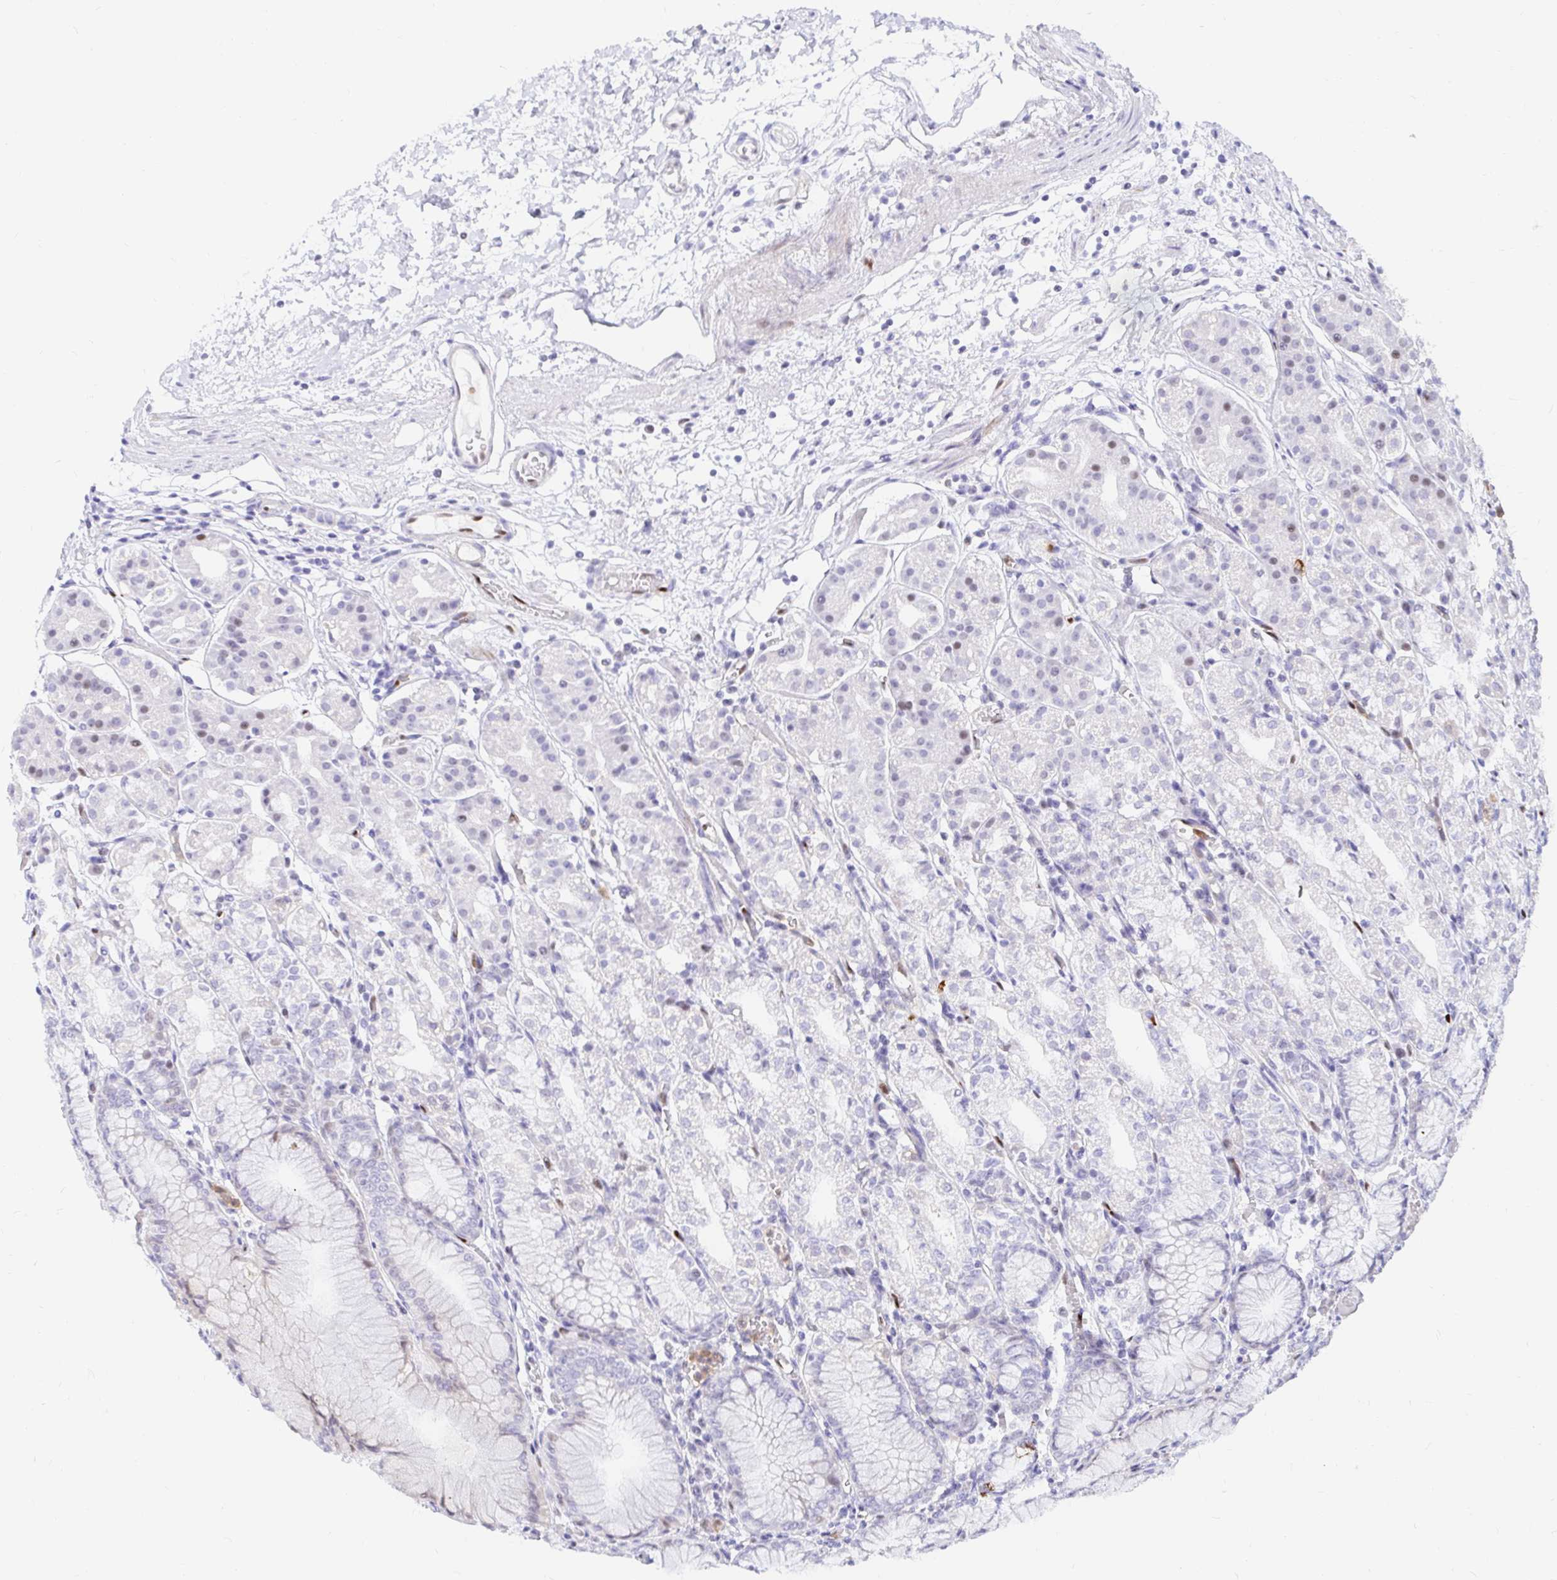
{"staining": {"intensity": "weak", "quantity": "<25%", "location": "nuclear"}, "tissue": "stomach", "cell_type": "Glandular cells", "image_type": "normal", "snomed": [{"axis": "morphology", "description": "Normal tissue, NOS"}, {"axis": "topography", "description": "Stomach"}], "caption": "A histopathology image of stomach stained for a protein shows no brown staining in glandular cells. The staining was performed using DAB to visualize the protein expression in brown, while the nuclei were stained in blue with hematoxylin (Magnification: 20x).", "gene": "HINFP", "patient": {"sex": "female", "age": 57}}